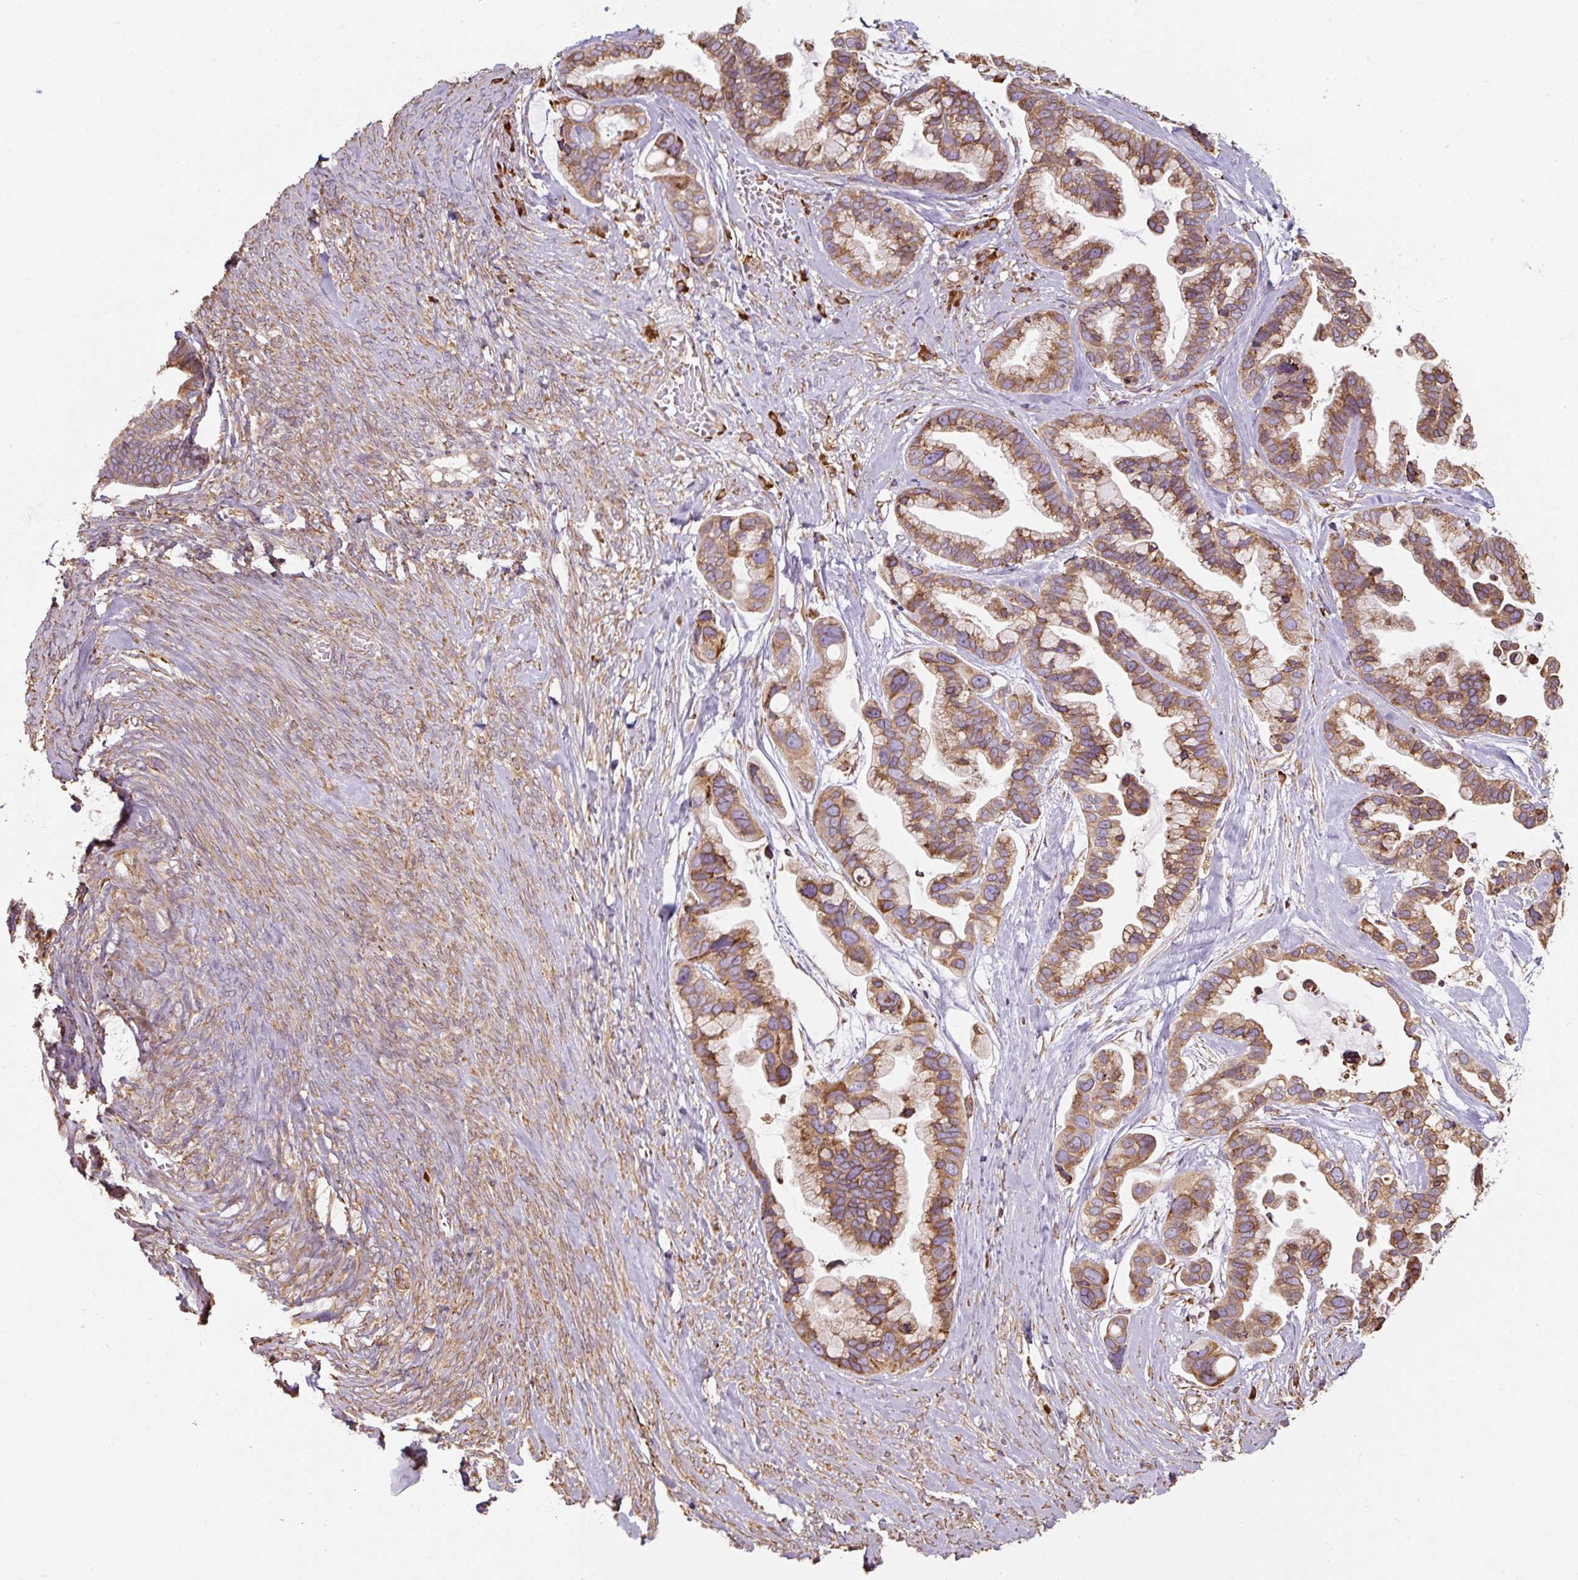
{"staining": {"intensity": "moderate", "quantity": ">75%", "location": "cytoplasmic/membranous"}, "tissue": "ovarian cancer", "cell_type": "Tumor cells", "image_type": "cancer", "snomed": [{"axis": "morphology", "description": "Cystadenocarcinoma, serous, NOS"}, {"axis": "topography", "description": "Ovary"}], "caption": "Protein staining demonstrates moderate cytoplasmic/membranous expression in approximately >75% of tumor cells in ovarian serous cystadenocarcinoma. The staining is performed using DAB brown chromogen to label protein expression. The nuclei are counter-stained blue using hematoxylin.", "gene": "PRKCSH", "patient": {"sex": "female", "age": 56}}